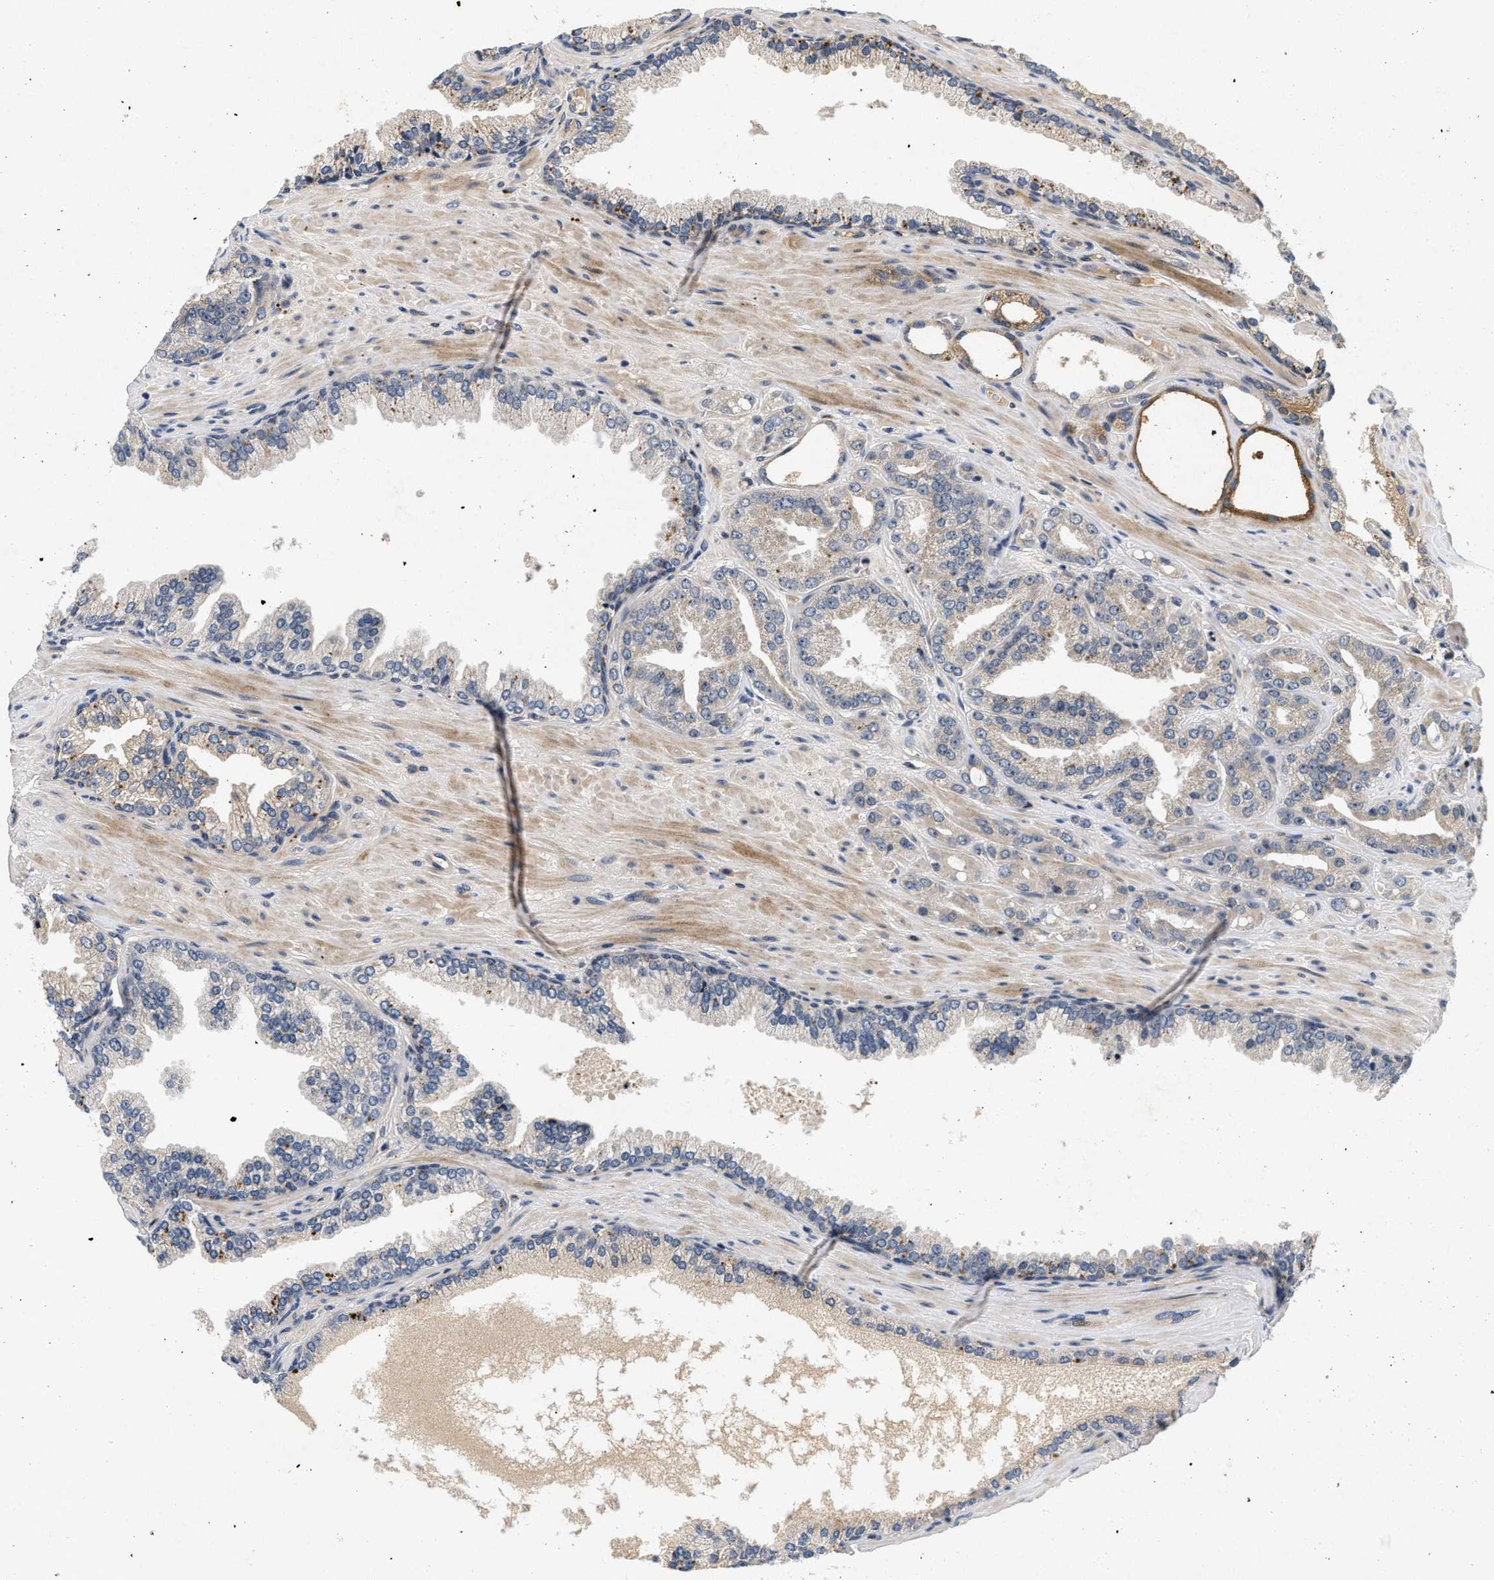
{"staining": {"intensity": "weak", "quantity": "25%-75%", "location": "cytoplasmic/membranous"}, "tissue": "prostate cancer", "cell_type": "Tumor cells", "image_type": "cancer", "snomed": [{"axis": "morphology", "description": "Adenocarcinoma, High grade"}, {"axis": "topography", "description": "Prostate"}], "caption": "Protein positivity by immunohistochemistry reveals weak cytoplasmic/membranous staining in approximately 25%-75% of tumor cells in prostate adenocarcinoma (high-grade).", "gene": "PDP1", "patient": {"sex": "male", "age": 71}}